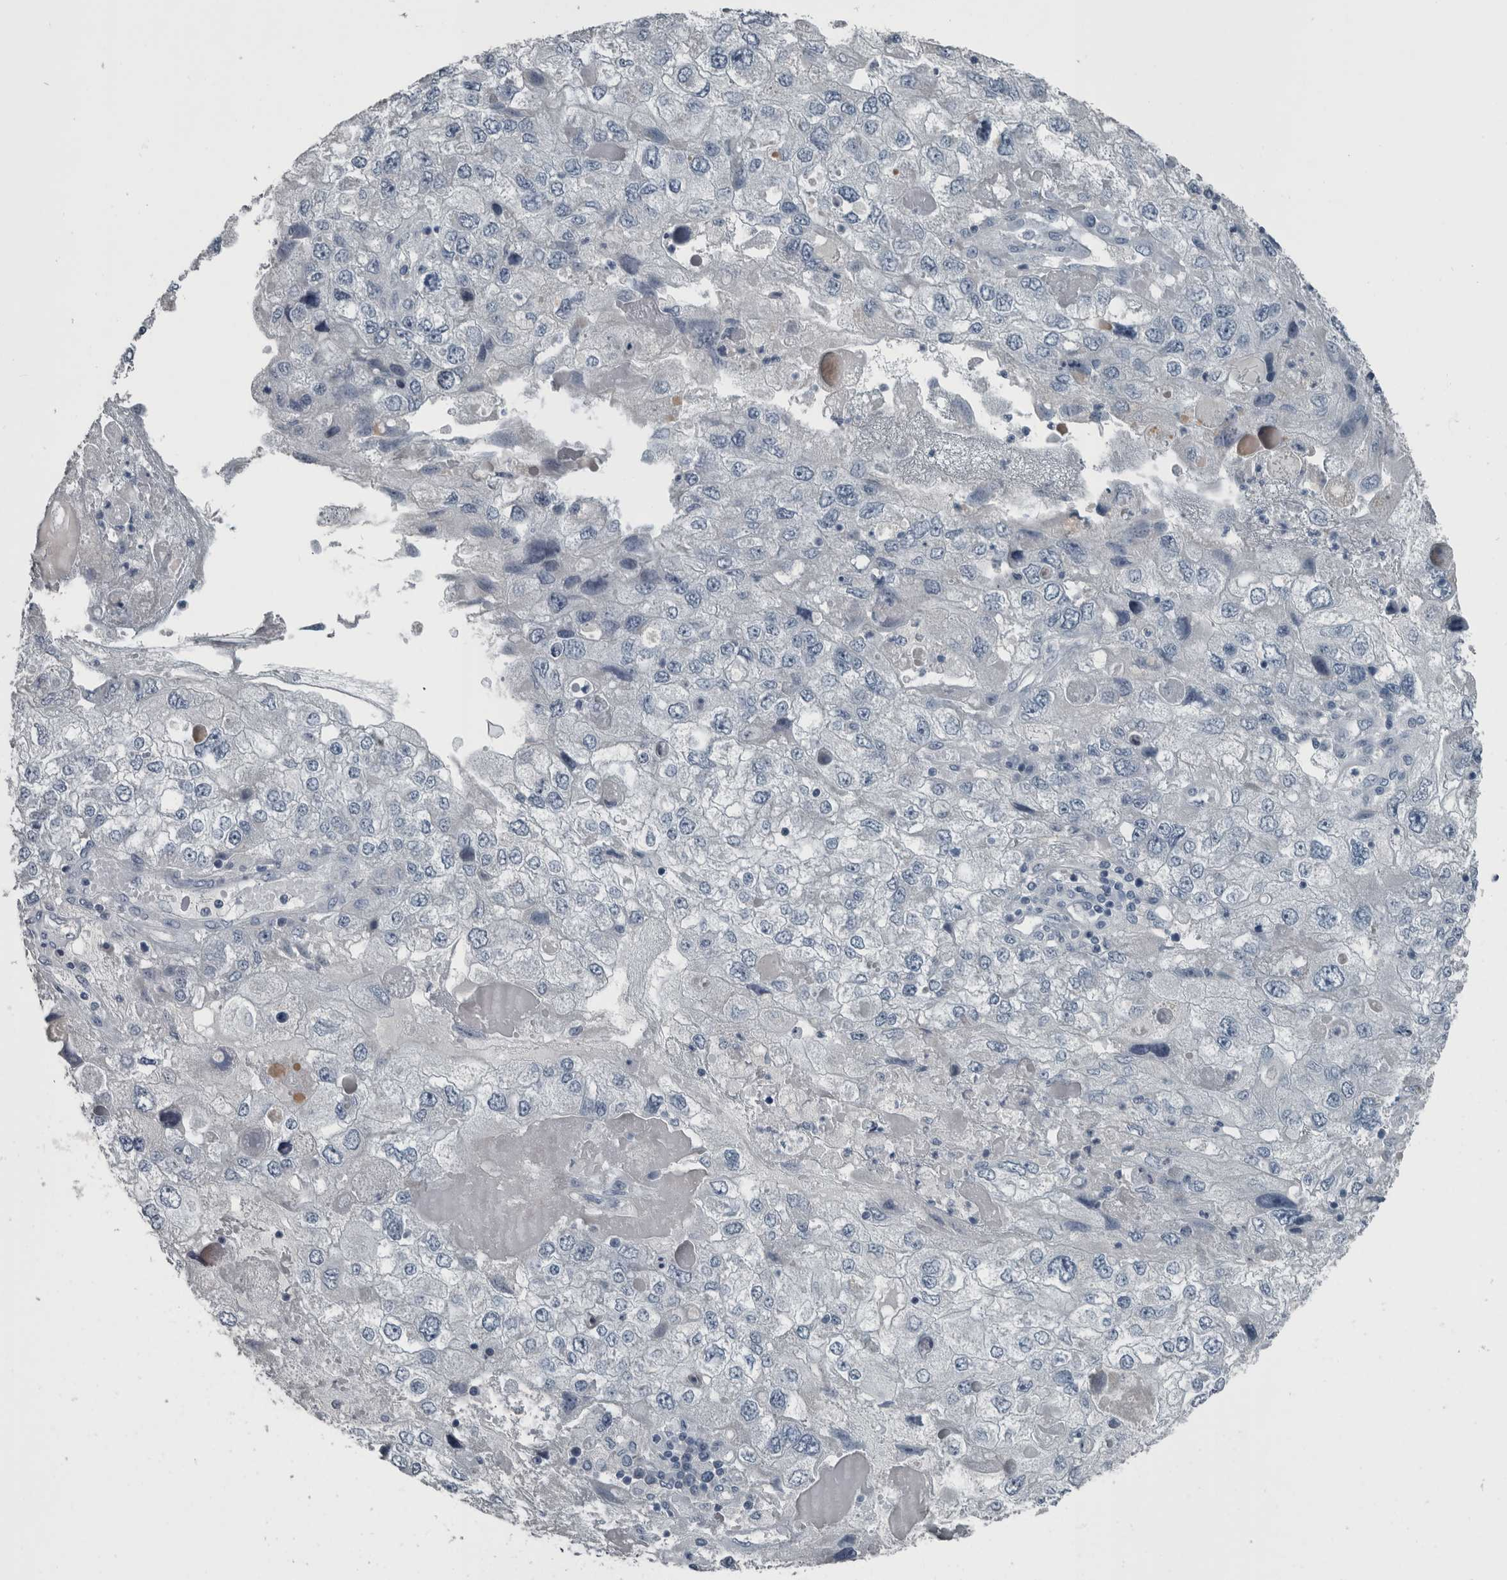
{"staining": {"intensity": "negative", "quantity": "none", "location": "none"}, "tissue": "endometrial cancer", "cell_type": "Tumor cells", "image_type": "cancer", "snomed": [{"axis": "morphology", "description": "Adenocarcinoma, NOS"}, {"axis": "topography", "description": "Endometrium"}], "caption": "Tumor cells are negative for protein expression in human endometrial adenocarcinoma.", "gene": "KRT20", "patient": {"sex": "female", "age": 49}}